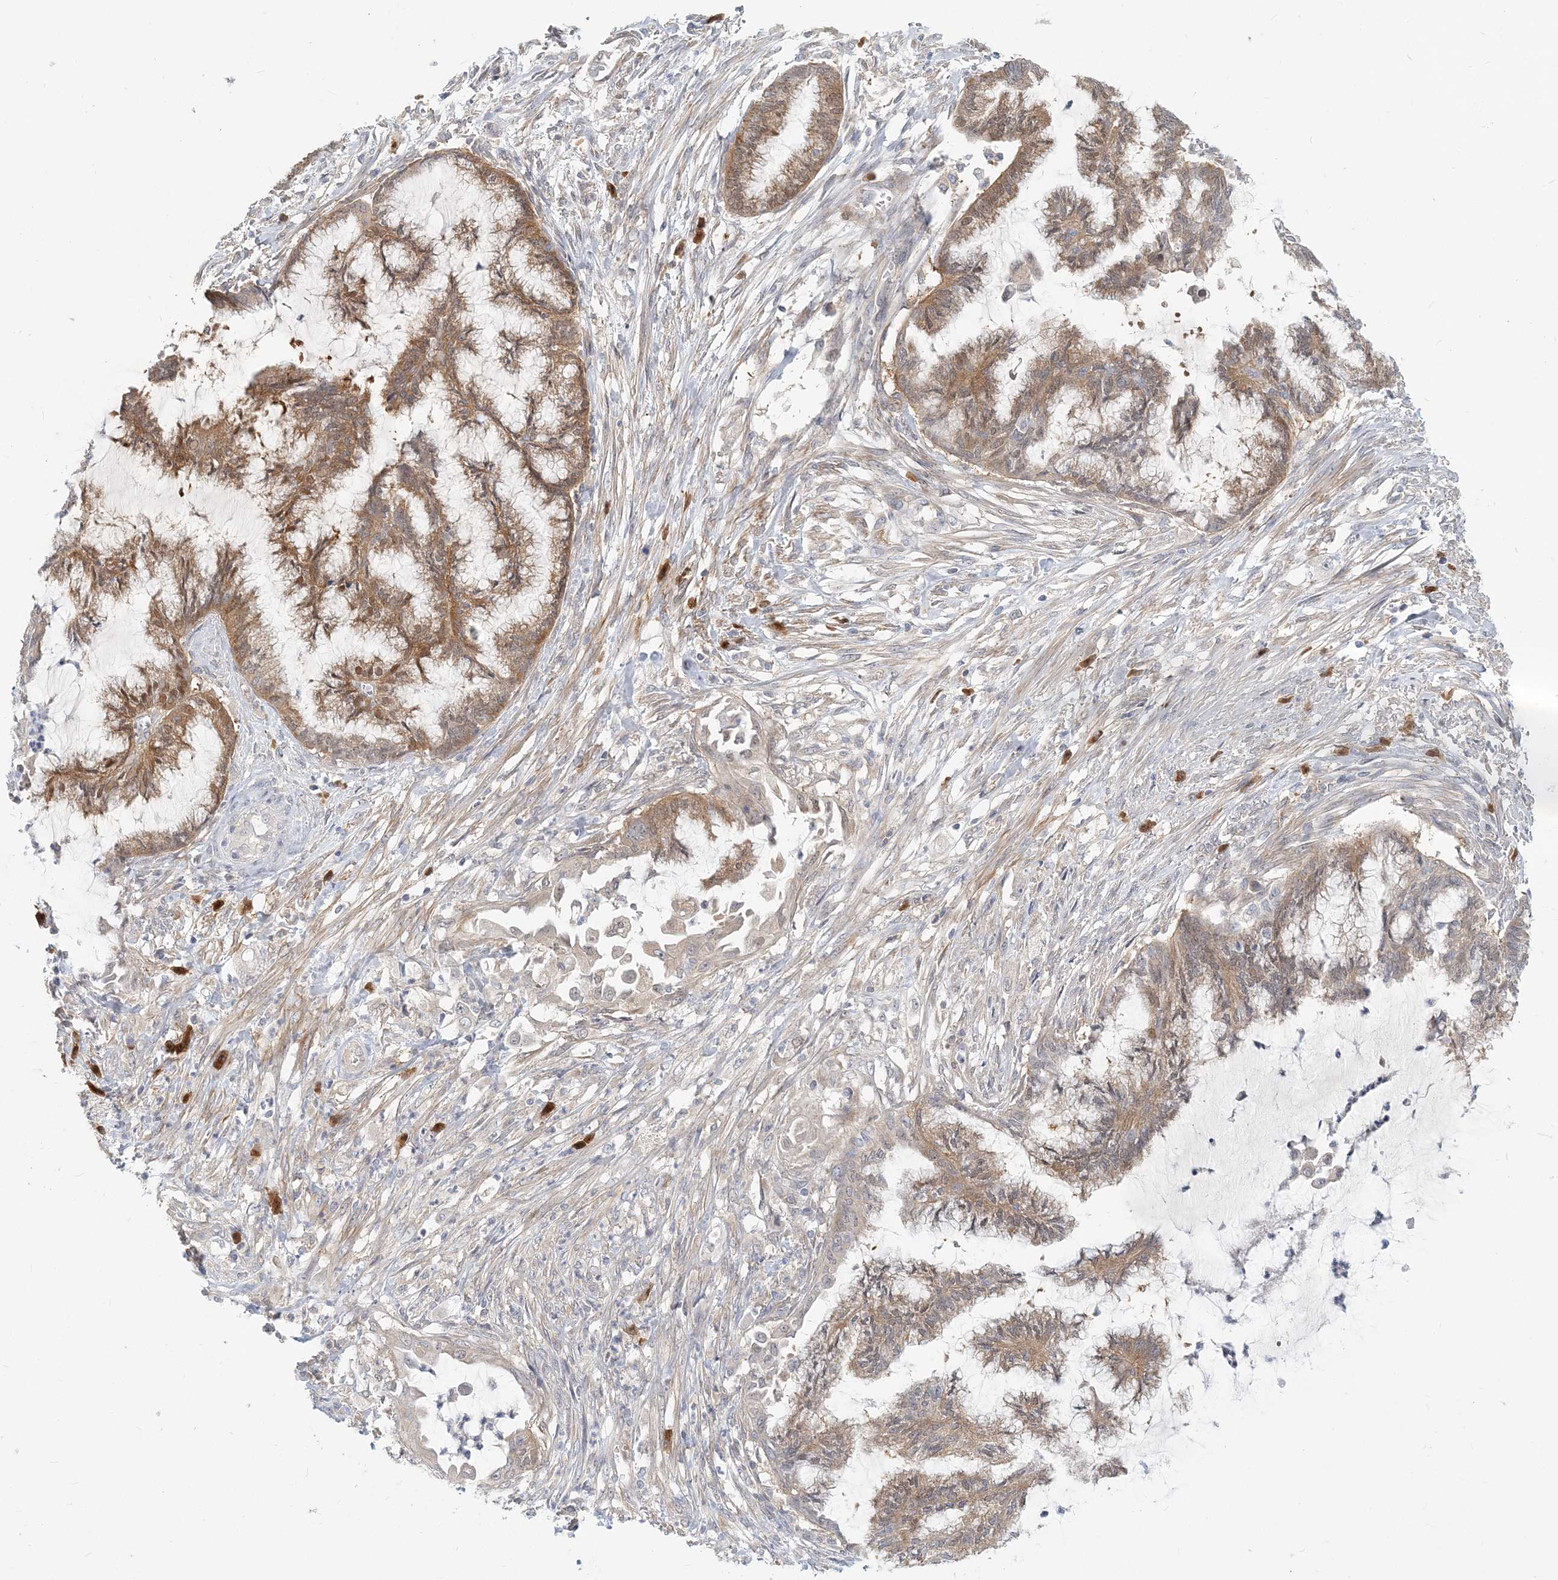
{"staining": {"intensity": "moderate", "quantity": "25%-75%", "location": "cytoplasmic/membranous"}, "tissue": "endometrial cancer", "cell_type": "Tumor cells", "image_type": "cancer", "snomed": [{"axis": "morphology", "description": "Adenocarcinoma, NOS"}, {"axis": "topography", "description": "Endometrium"}], "caption": "Endometrial adenocarcinoma was stained to show a protein in brown. There is medium levels of moderate cytoplasmic/membranous staining in about 25%-75% of tumor cells.", "gene": "GMPPA", "patient": {"sex": "female", "age": 86}}